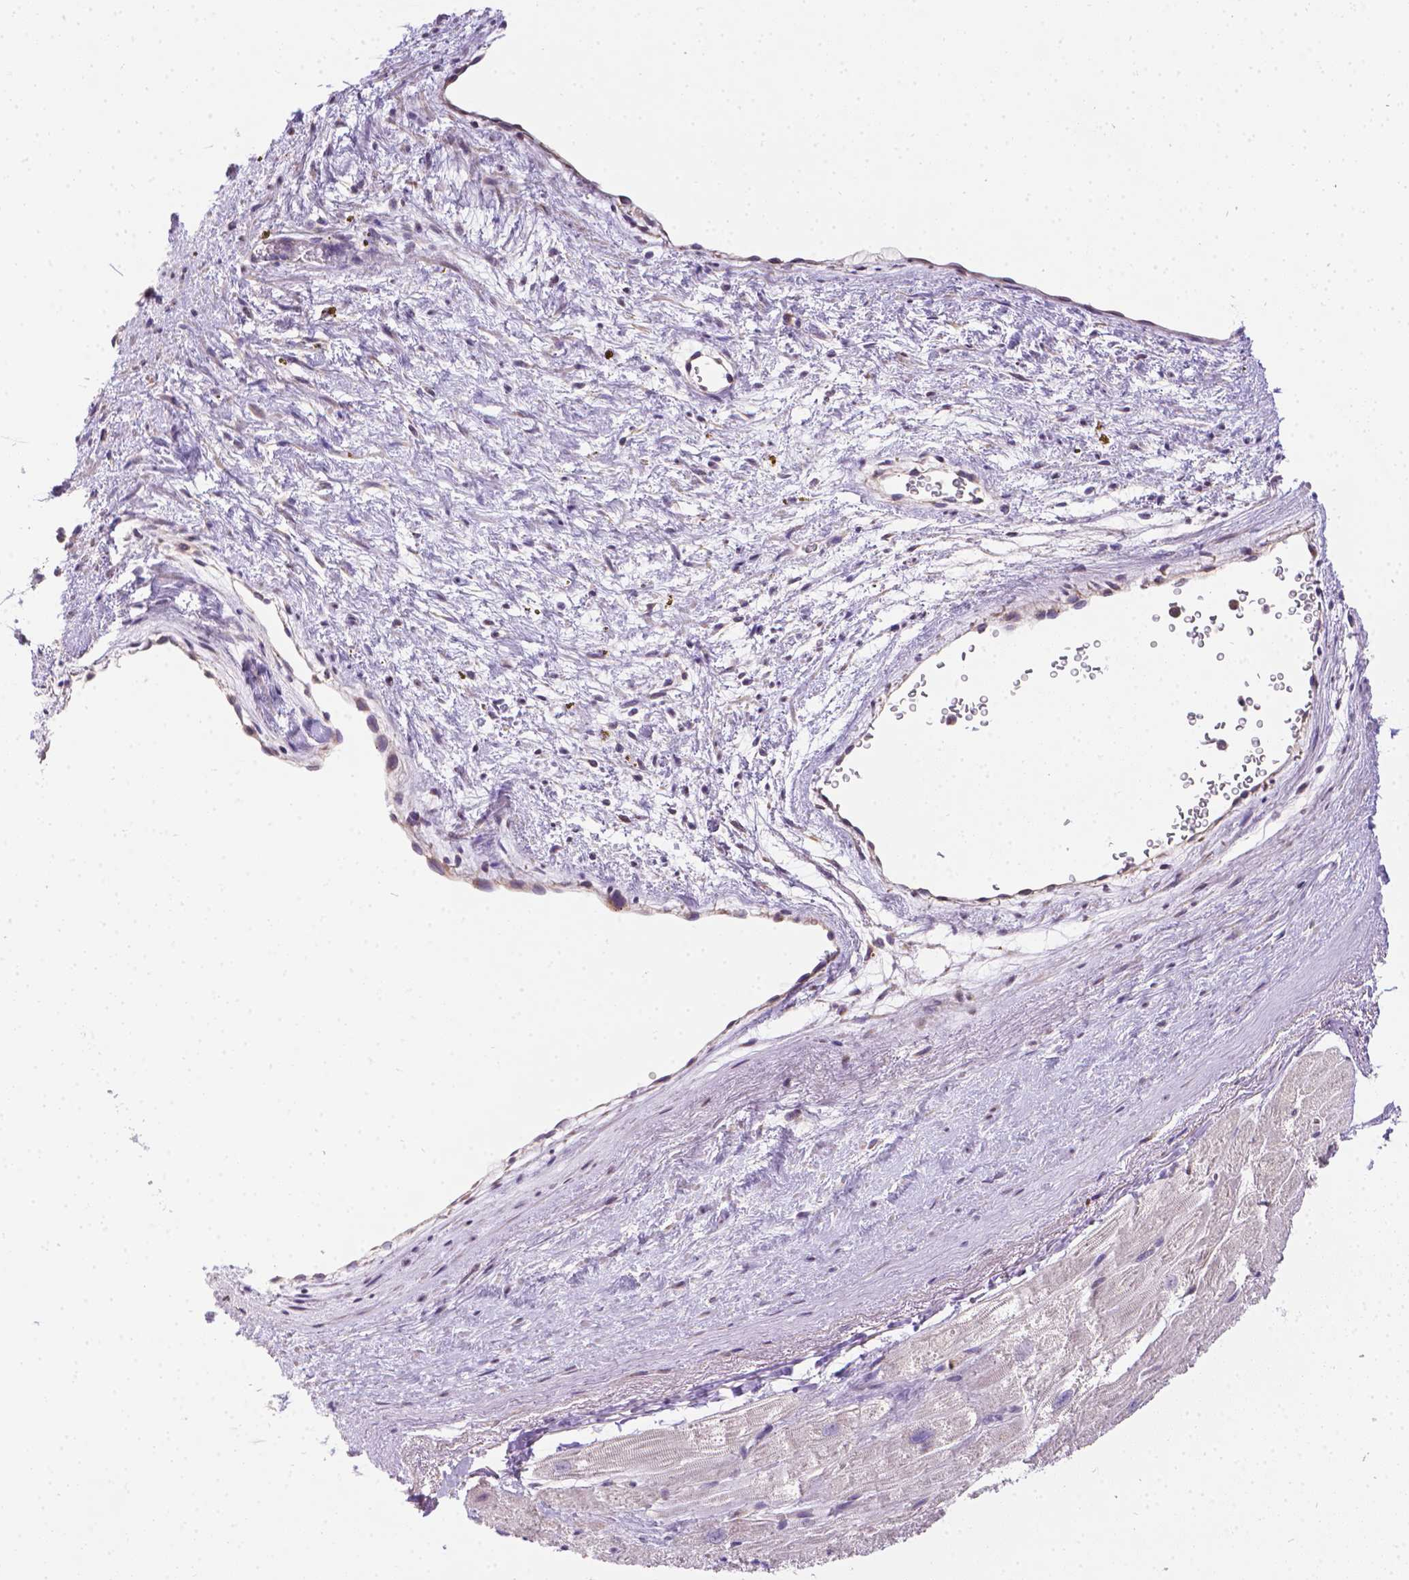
{"staining": {"intensity": "negative", "quantity": "none", "location": "none"}, "tissue": "heart muscle", "cell_type": "Cardiomyocytes", "image_type": "normal", "snomed": [{"axis": "morphology", "description": "Normal tissue, NOS"}, {"axis": "topography", "description": "Heart"}], "caption": "Immunohistochemistry of normal human heart muscle reveals no expression in cardiomyocytes. (DAB immunohistochemistry (IHC) visualized using brightfield microscopy, high magnification).", "gene": "TM4SF18", "patient": {"sex": "male", "age": 61}}